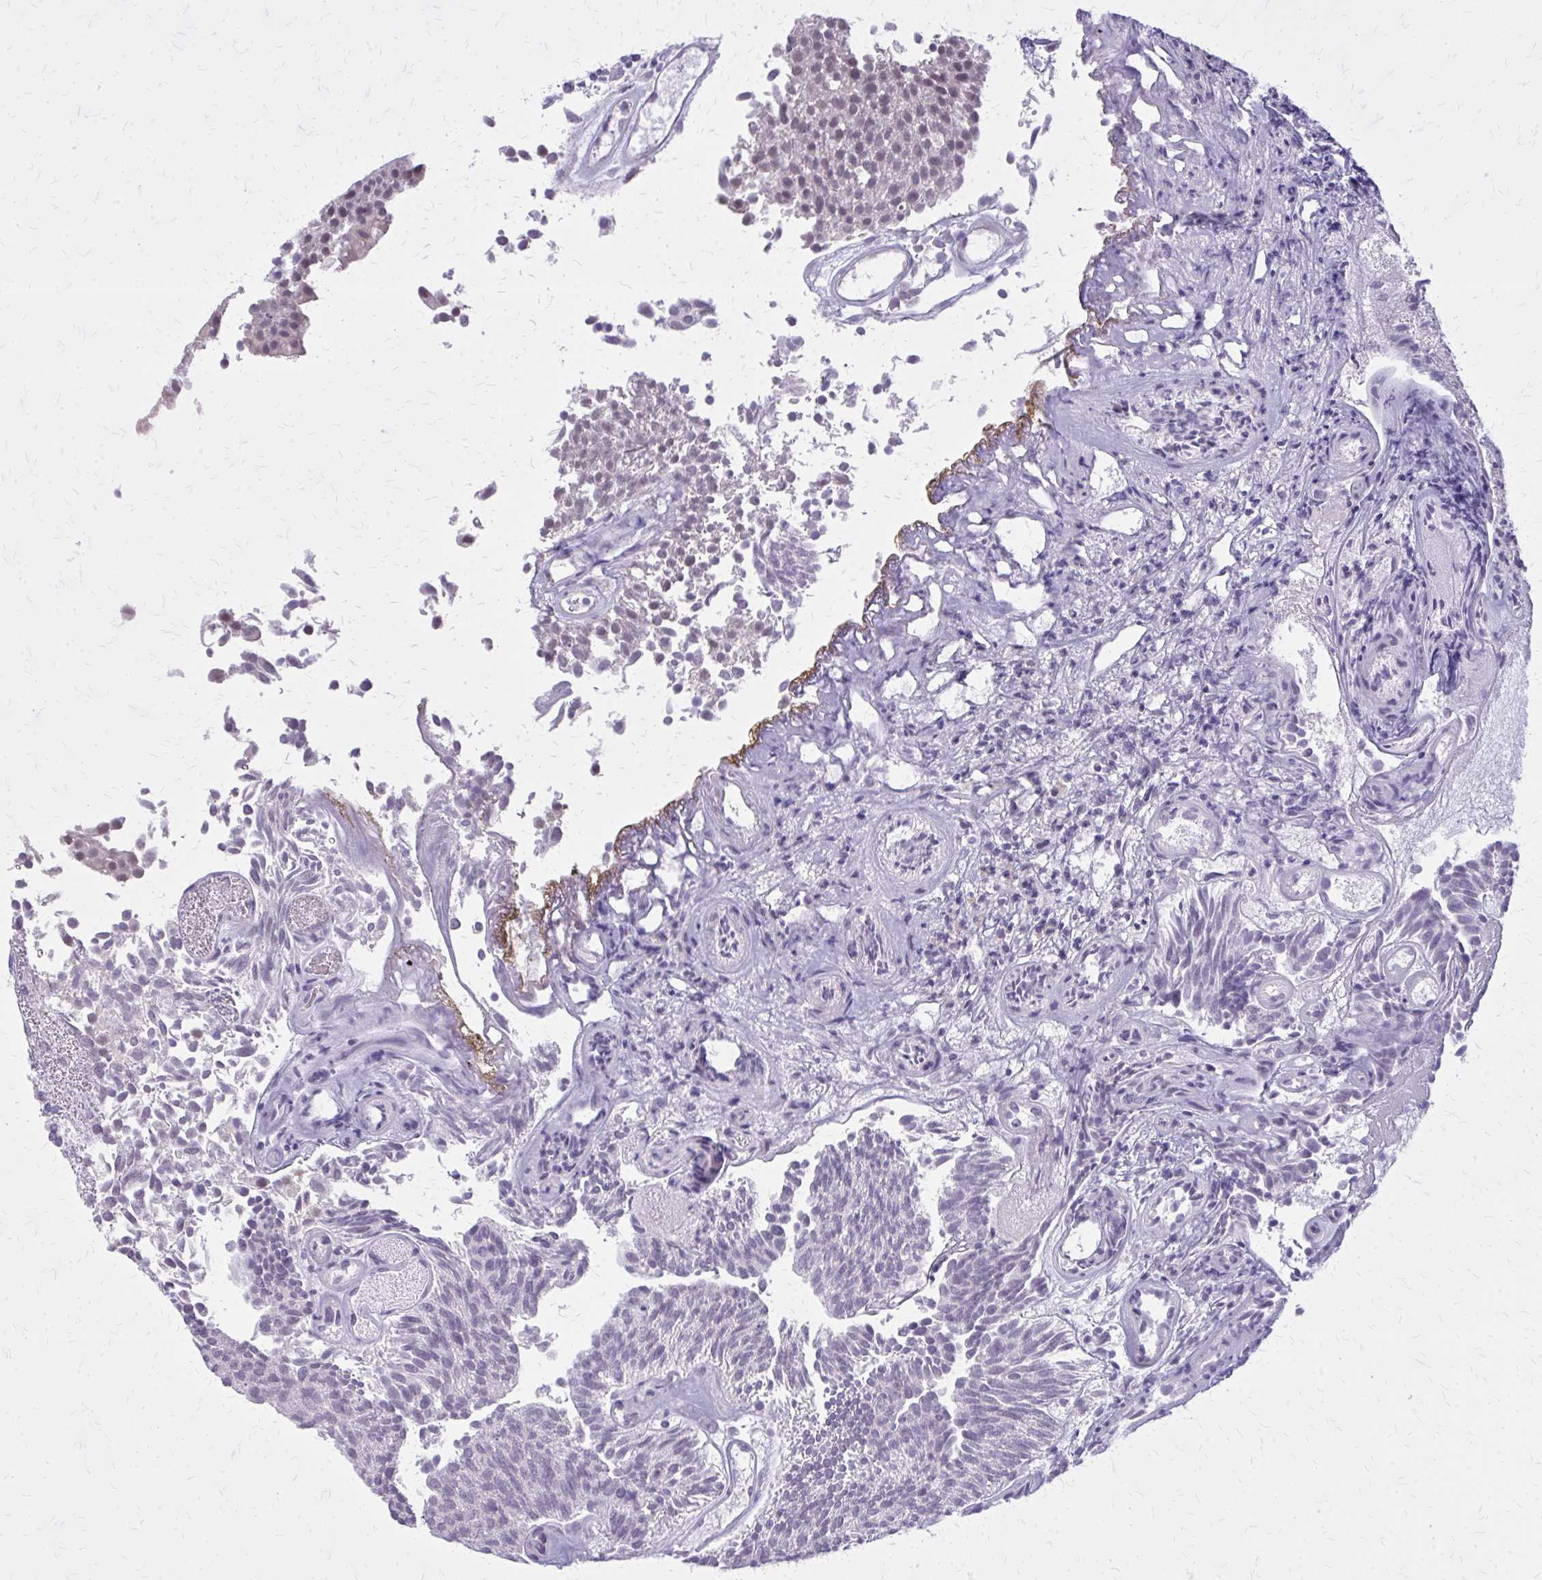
{"staining": {"intensity": "negative", "quantity": "none", "location": "none"}, "tissue": "urothelial cancer", "cell_type": "Tumor cells", "image_type": "cancer", "snomed": [{"axis": "morphology", "description": "Urothelial carcinoma, Low grade"}, {"axis": "topography", "description": "Urinary bladder"}], "caption": "A photomicrograph of low-grade urothelial carcinoma stained for a protein shows no brown staining in tumor cells.", "gene": "PLCB1", "patient": {"sex": "female", "age": 79}}